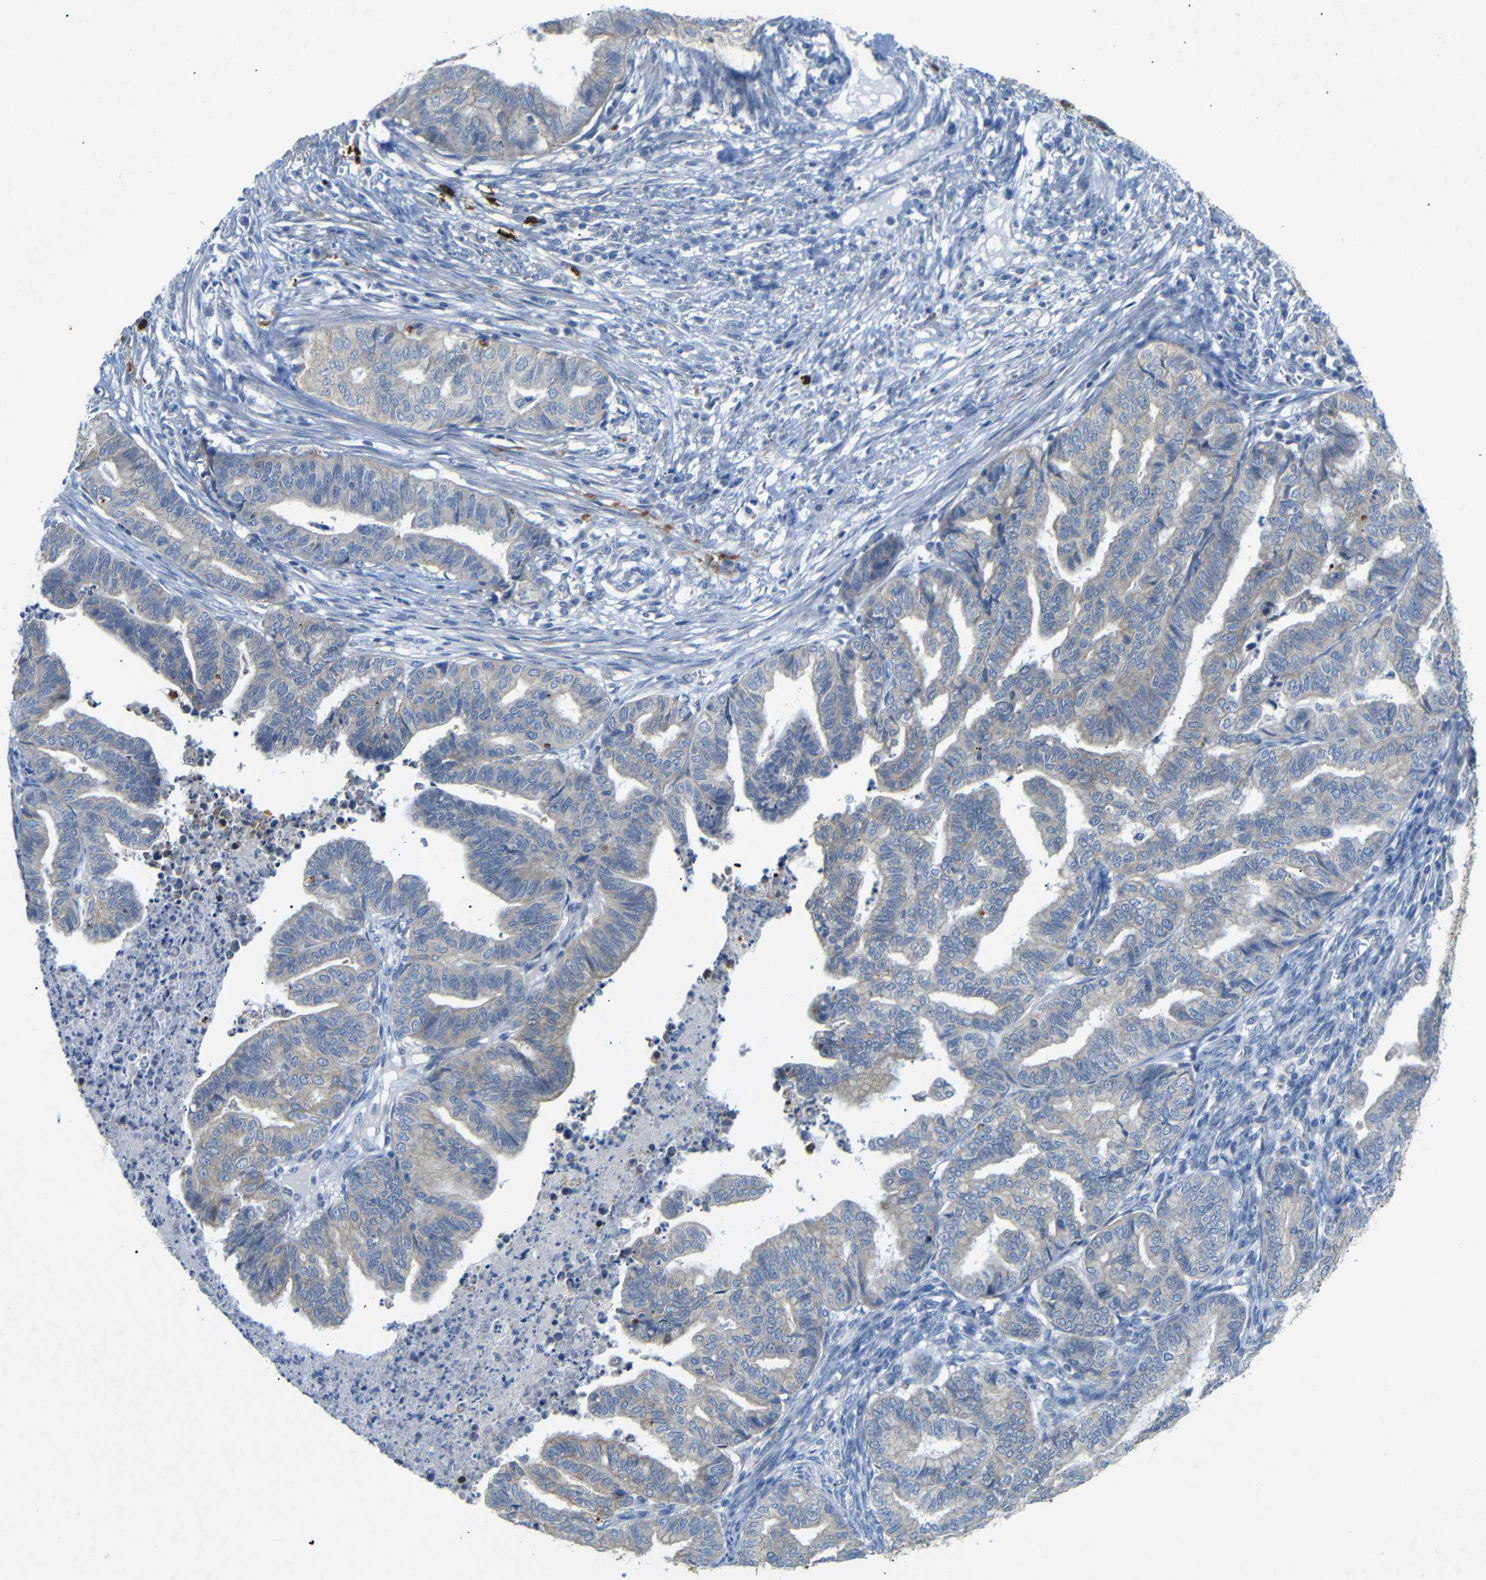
{"staining": {"intensity": "weak", "quantity": "25%-75%", "location": "cytoplasmic/membranous"}, "tissue": "endometrial cancer", "cell_type": "Tumor cells", "image_type": "cancer", "snomed": [{"axis": "morphology", "description": "Adenocarcinoma, NOS"}, {"axis": "topography", "description": "Endometrium"}], "caption": "Tumor cells reveal low levels of weak cytoplasmic/membranous positivity in about 25%-75% of cells in adenocarcinoma (endometrial).", "gene": "ALOX15", "patient": {"sex": "female", "age": 79}}